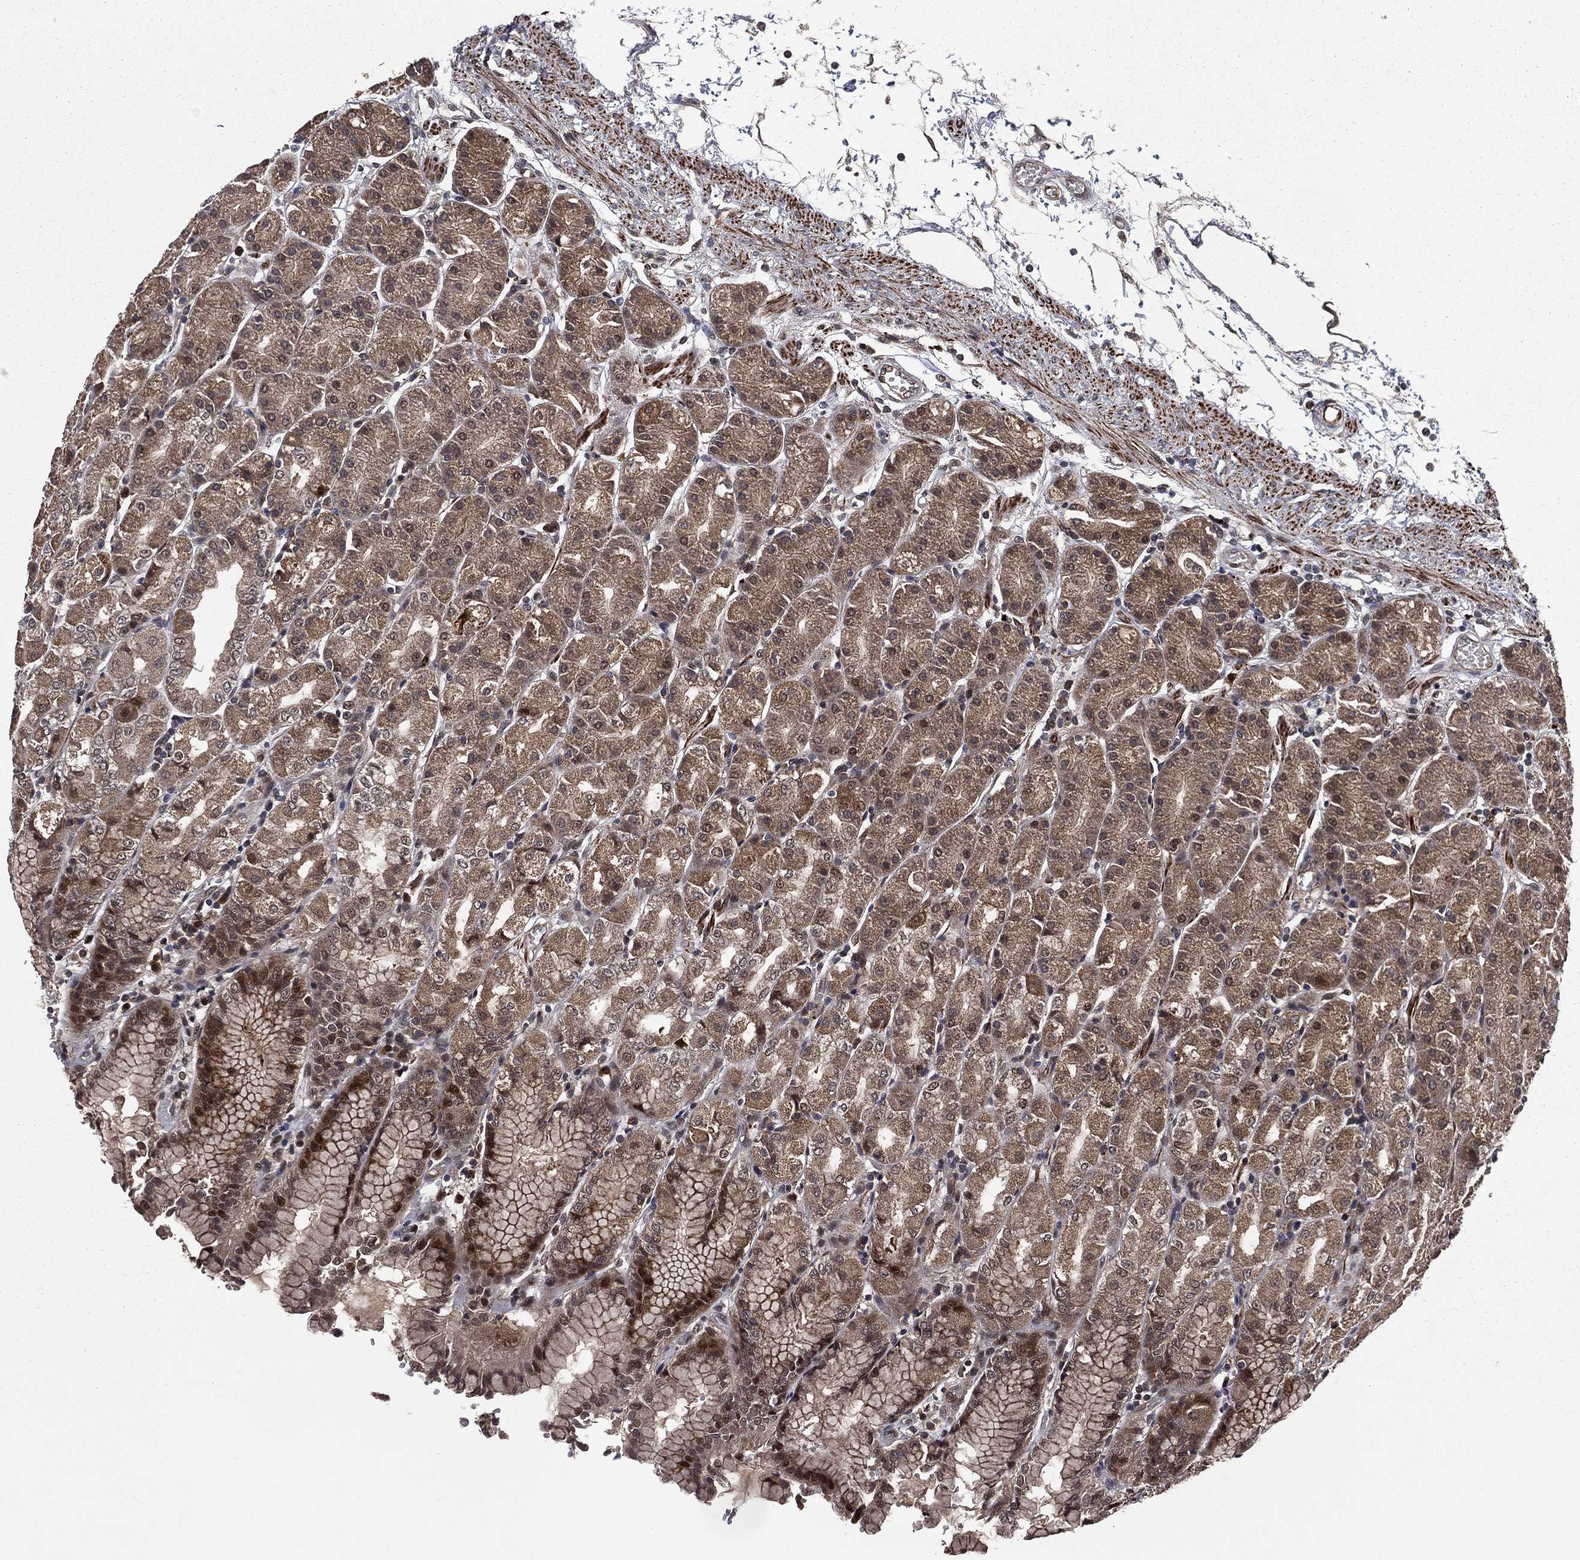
{"staining": {"intensity": "moderate", "quantity": ">75%", "location": "cytoplasmic/membranous"}, "tissue": "stomach", "cell_type": "Glandular cells", "image_type": "normal", "snomed": [{"axis": "morphology", "description": "Normal tissue, NOS"}, {"axis": "morphology", "description": "Adenocarcinoma, NOS"}, {"axis": "topography", "description": "Stomach"}], "caption": "IHC image of benign stomach: stomach stained using IHC demonstrates medium levels of moderate protein expression localized specifically in the cytoplasmic/membranous of glandular cells, appearing as a cytoplasmic/membranous brown color.", "gene": "LENG8", "patient": {"sex": "female", "age": 81}}